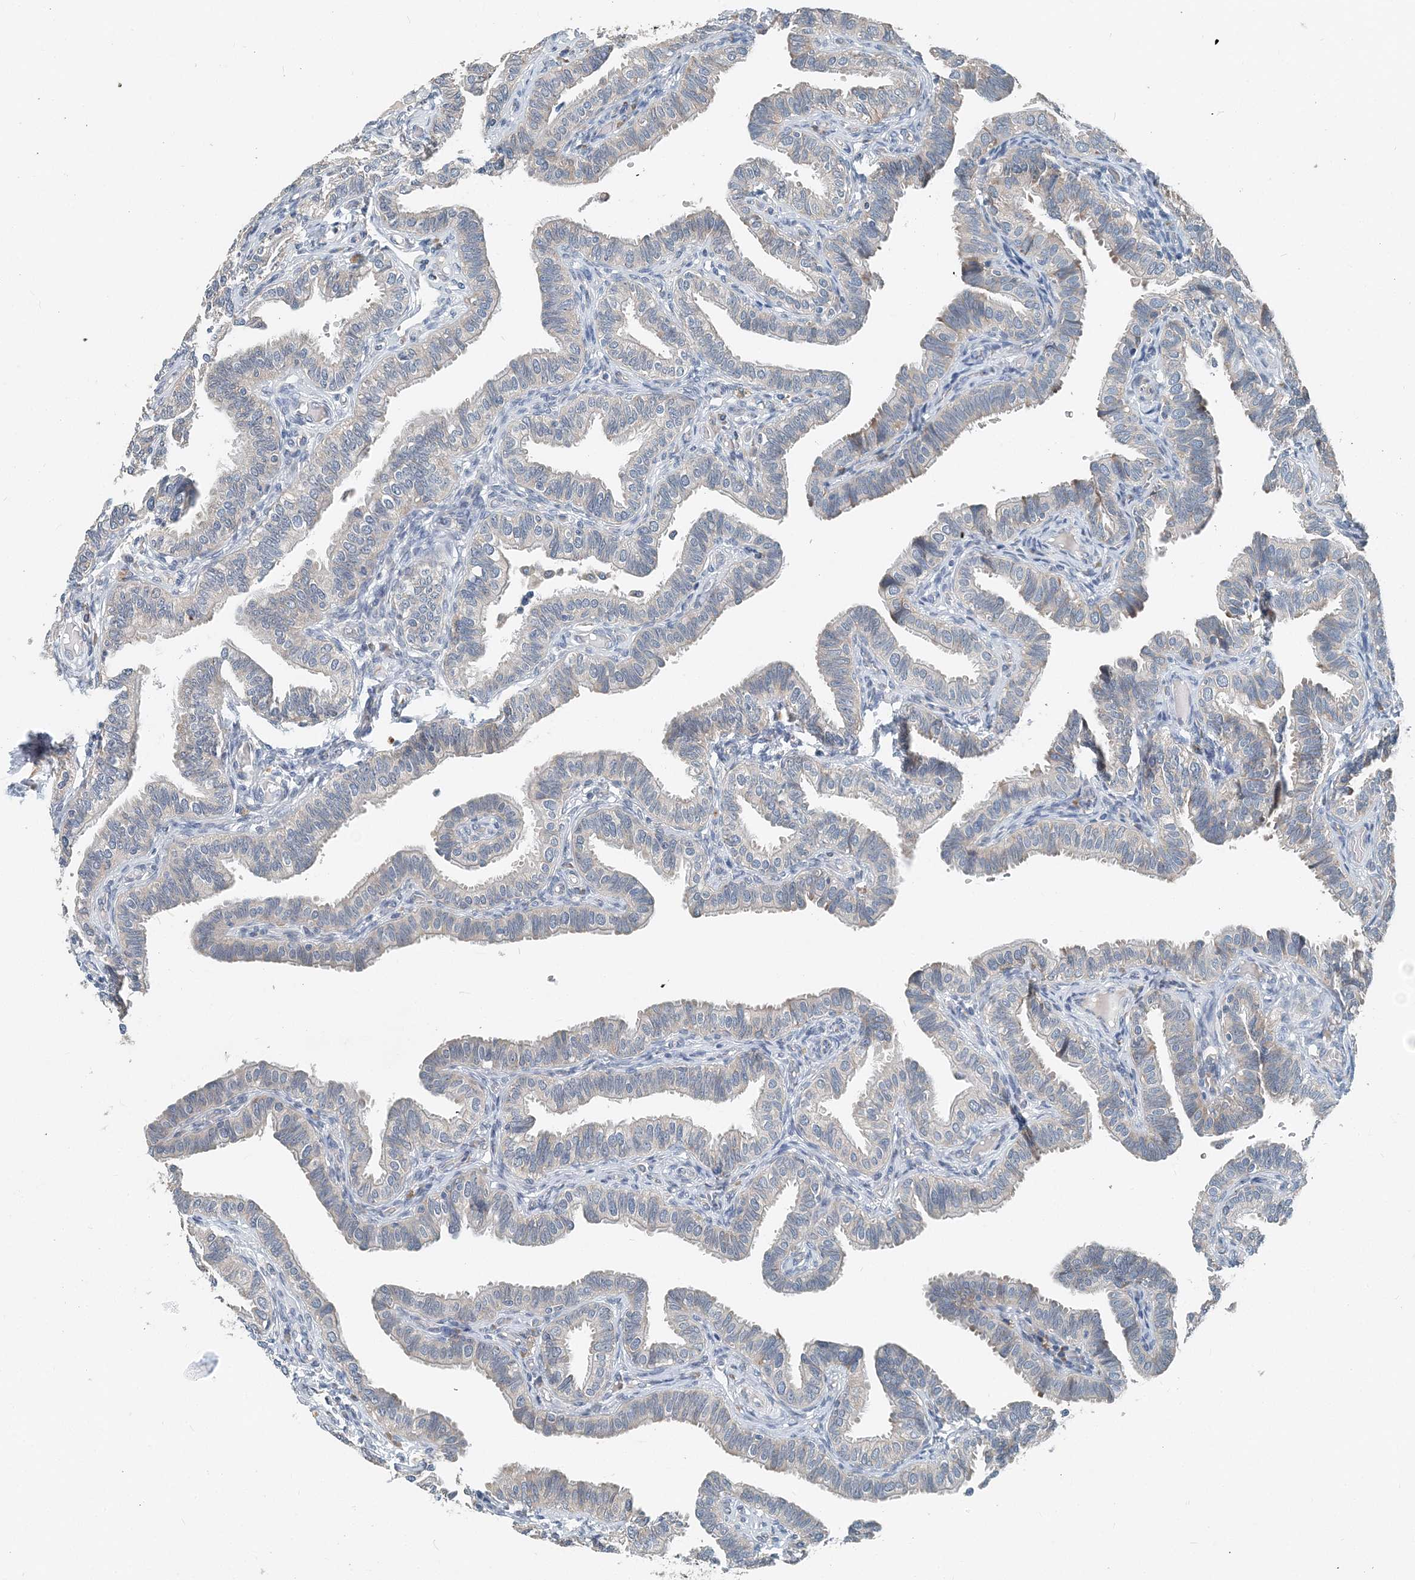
{"staining": {"intensity": "negative", "quantity": "none", "location": "none"}, "tissue": "fallopian tube", "cell_type": "Glandular cells", "image_type": "normal", "snomed": [{"axis": "morphology", "description": "Normal tissue, NOS"}, {"axis": "topography", "description": "Fallopian tube"}], "caption": "Immunohistochemistry image of normal fallopian tube stained for a protein (brown), which demonstrates no staining in glandular cells. The staining was performed using DAB to visualize the protein expression in brown, while the nuclei were stained in blue with hematoxylin (Magnification: 20x).", "gene": "EEF1A2", "patient": {"sex": "female", "age": 39}}